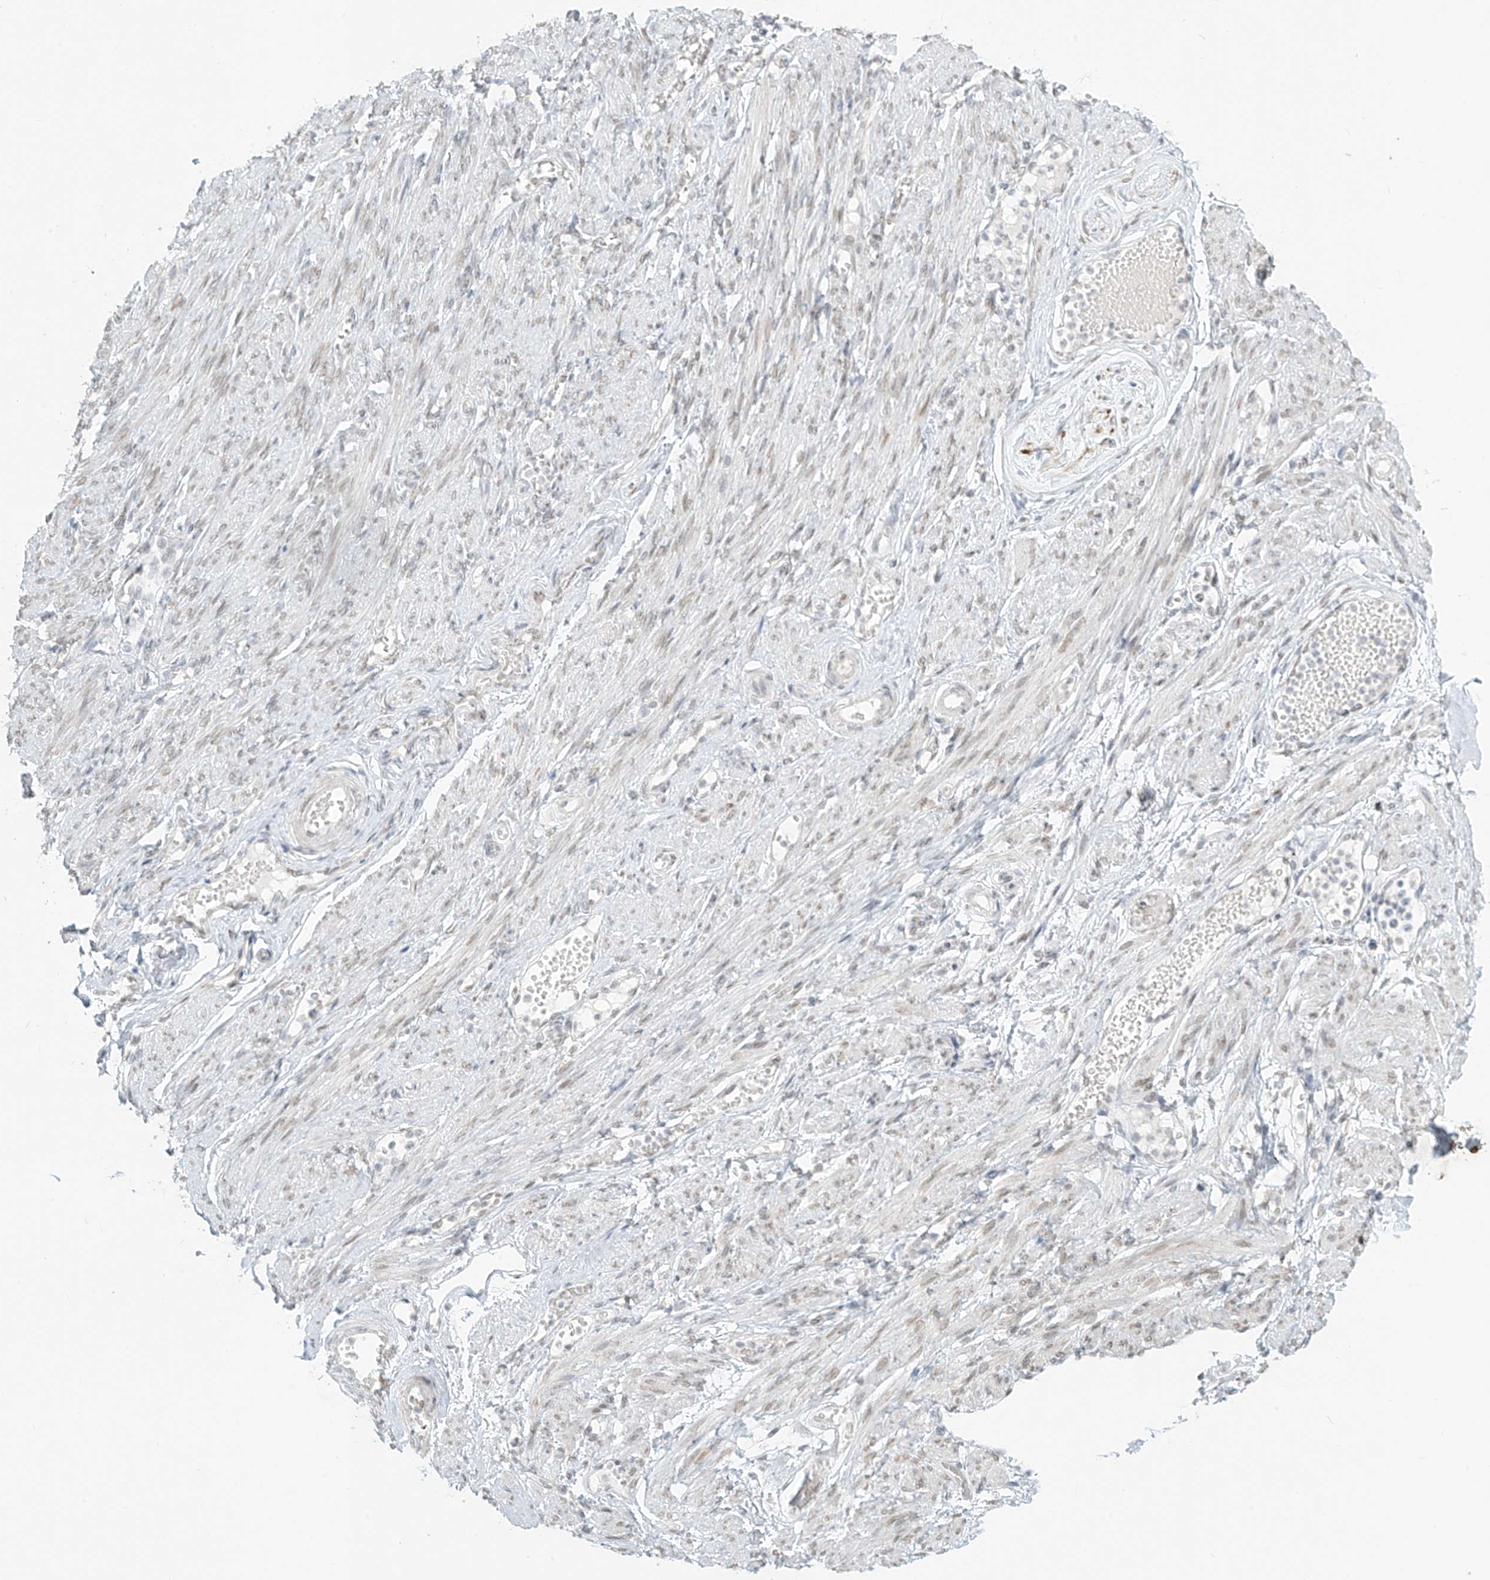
{"staining": {"intensity": "negative", "quantity": "none", "location": "none"}, "tissue": "adipose tissue", "cell_type": "Adipocytes", "image_type": "normal", "snomed": [{"axis": "morphology", "description": "Normal tissue, NOS"}, {"axis": "topography", "description": "Smooth muscle"}, {"axis": "topography", "description": "Peripheral nerve tissue"}], "caption": "Immunohistochemistry (IHC) of benign adipose tissue displays no staining in adipocytes.", "gene": "OSBPL7", "patient": {"sex": "female", "age": 39}}